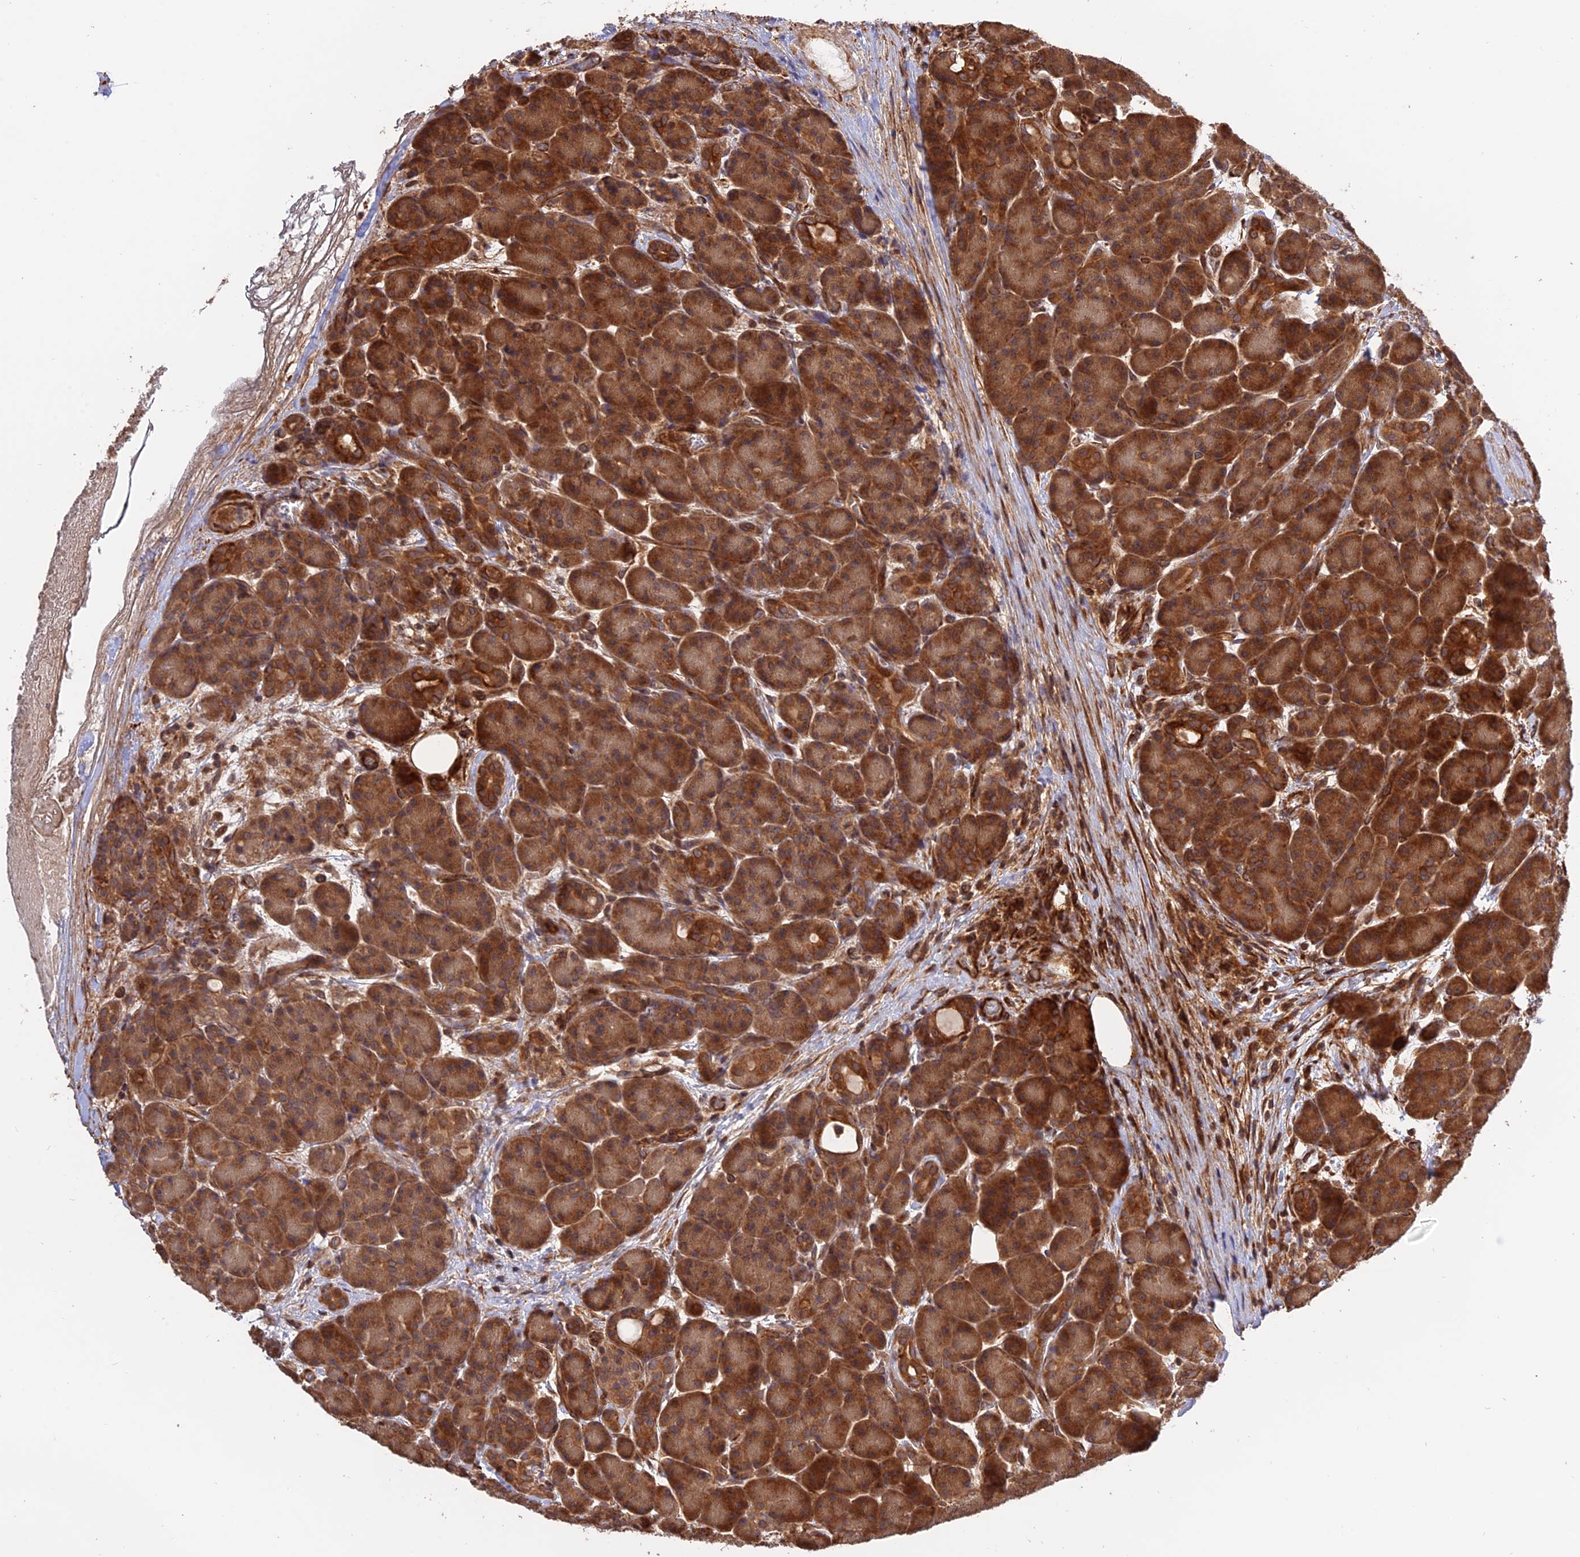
{"staining": {"intensity": "strong", "quantity": ">75%", "location": "cytoplasmic/membranous"}, "tissue": "pancreas", "cell_type": "Exocrine glandular cells", "image_type": "normal", "snomed": [{"axis": "morphology", "description": "Normal tissue, NOS"}, {"axis": "topography", "description": "Pancreas"}], "caption": "Strong cytoplasmic/membranous protein staining is identified in approximately >75% of exocrine glandular cells in pancreas. Immunohistochemistry stains the protein in brown and the nuclei are stained blue.", "gene": "CREBL2", "patient": {"sex": "male", "age": 63}}